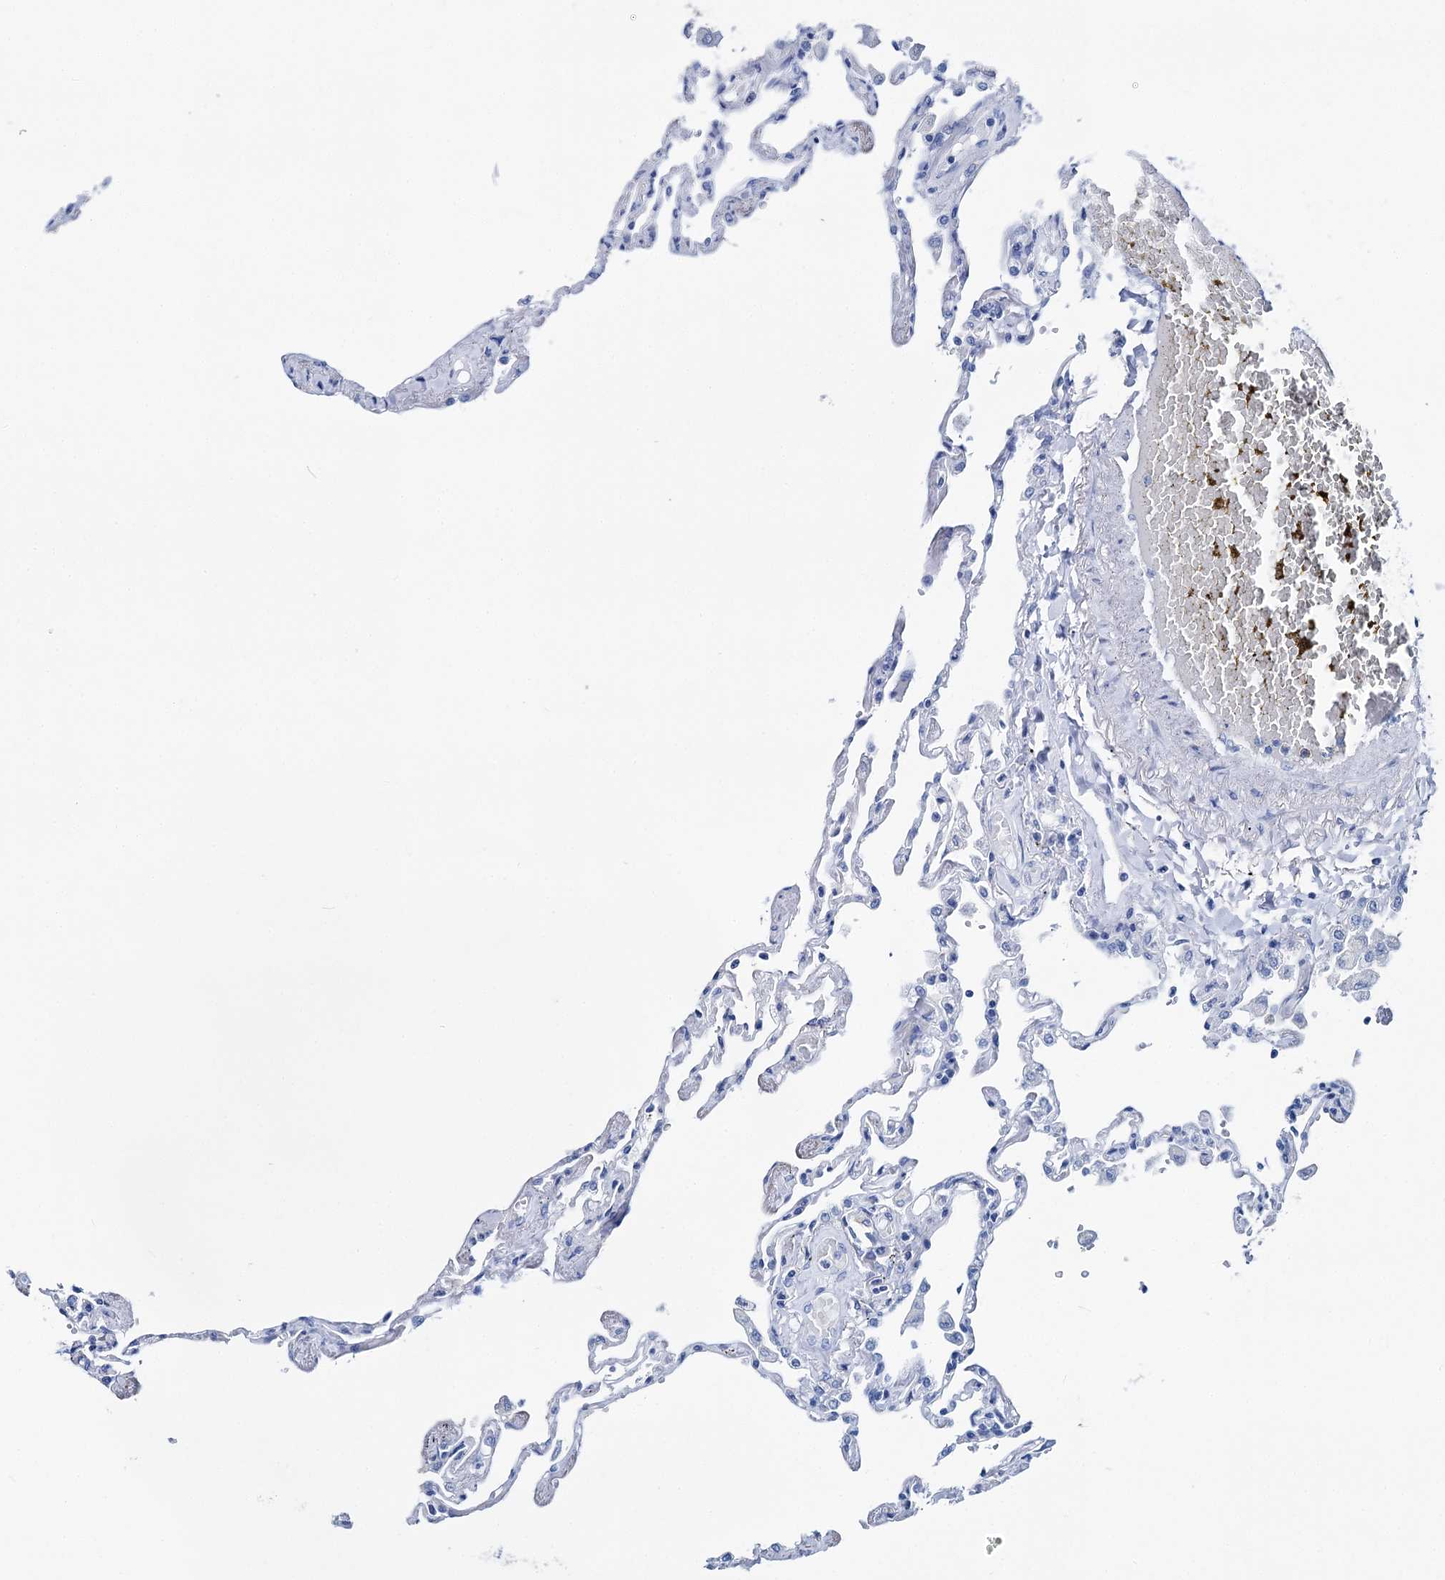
{"staining": {"intensity": "negative", "quantity": "none", "location": "none"}, "tissue": "lung", "cell_type": "Alveolar cells", "image_type": "normal", "snomed": [{"axis": "morphology", "description": "Normal tissue, NOS"}, {"axis": "topography", "description": "Lung"}], "caption": "Human lung stained for a protein using immunohistochemistry (IHC) demonstrates no positivity in alveolar cells.", "gene": "BRINP1", "patient": {"sex": "female", "age": 67}}